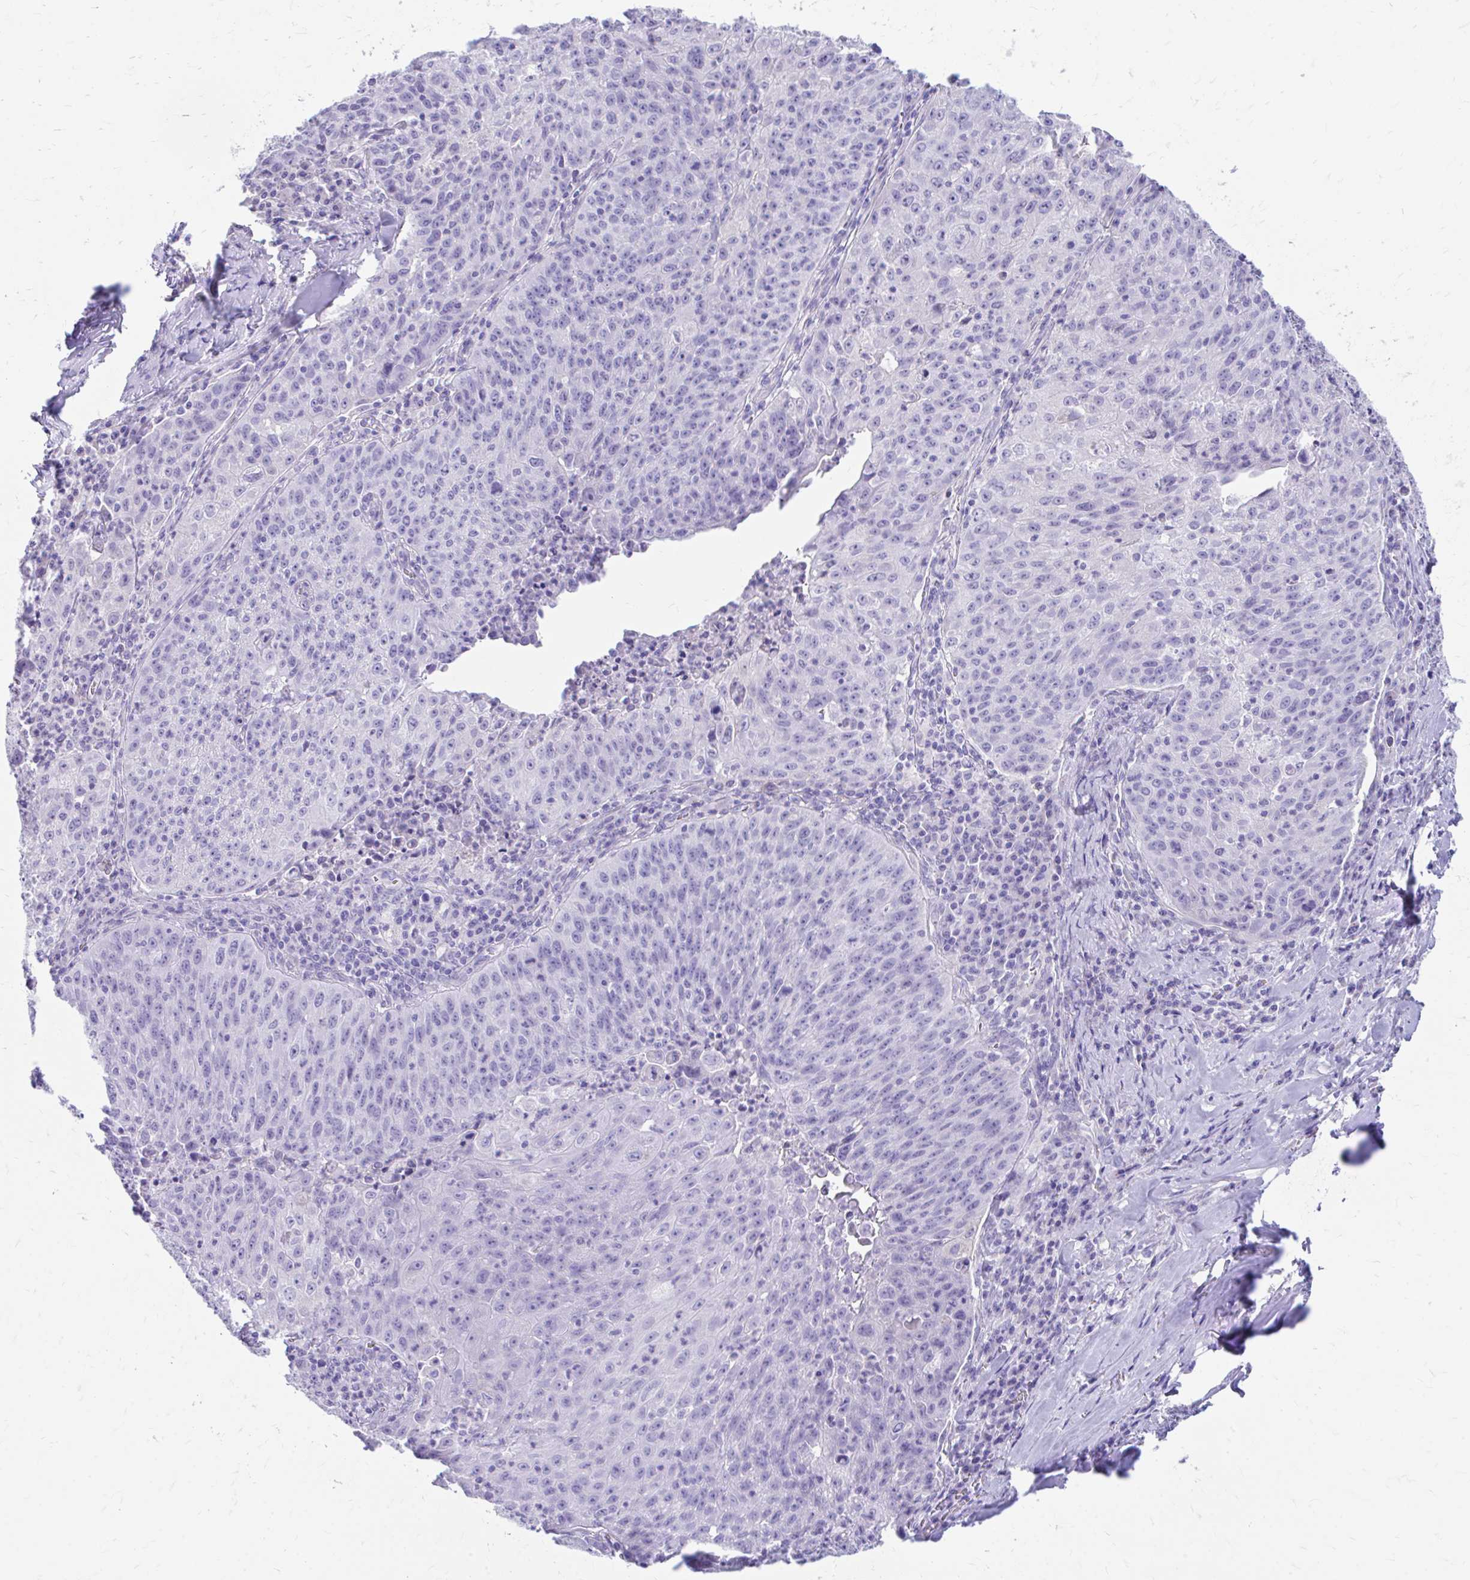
{"staining": {"intensity": "negative", "quantity": "none", "location": "none"}, "tissue": "lung cancer", "cell_type": "Tumor cells", "image_type": "cancer", "snomed": [{"axis": "morphology", "description": "Squamous cell carcinoma, NOS"}, {"axis": "morphology", "description": "Squamous cell carcinoma, metastatic, NOS"}, {"axis": "topography", "description": "Bronchus"}, {"axis": "topography", "description": "Lung"}], "caption": "Immunohistochemistry (IHC) histopathology image of lung metastatic squamous cell carcinoma stained for a protein (brown), which displays no staining in tumor cells.", "gene": "KRIT1", "patient": {"sex": "male", "age": 62}}